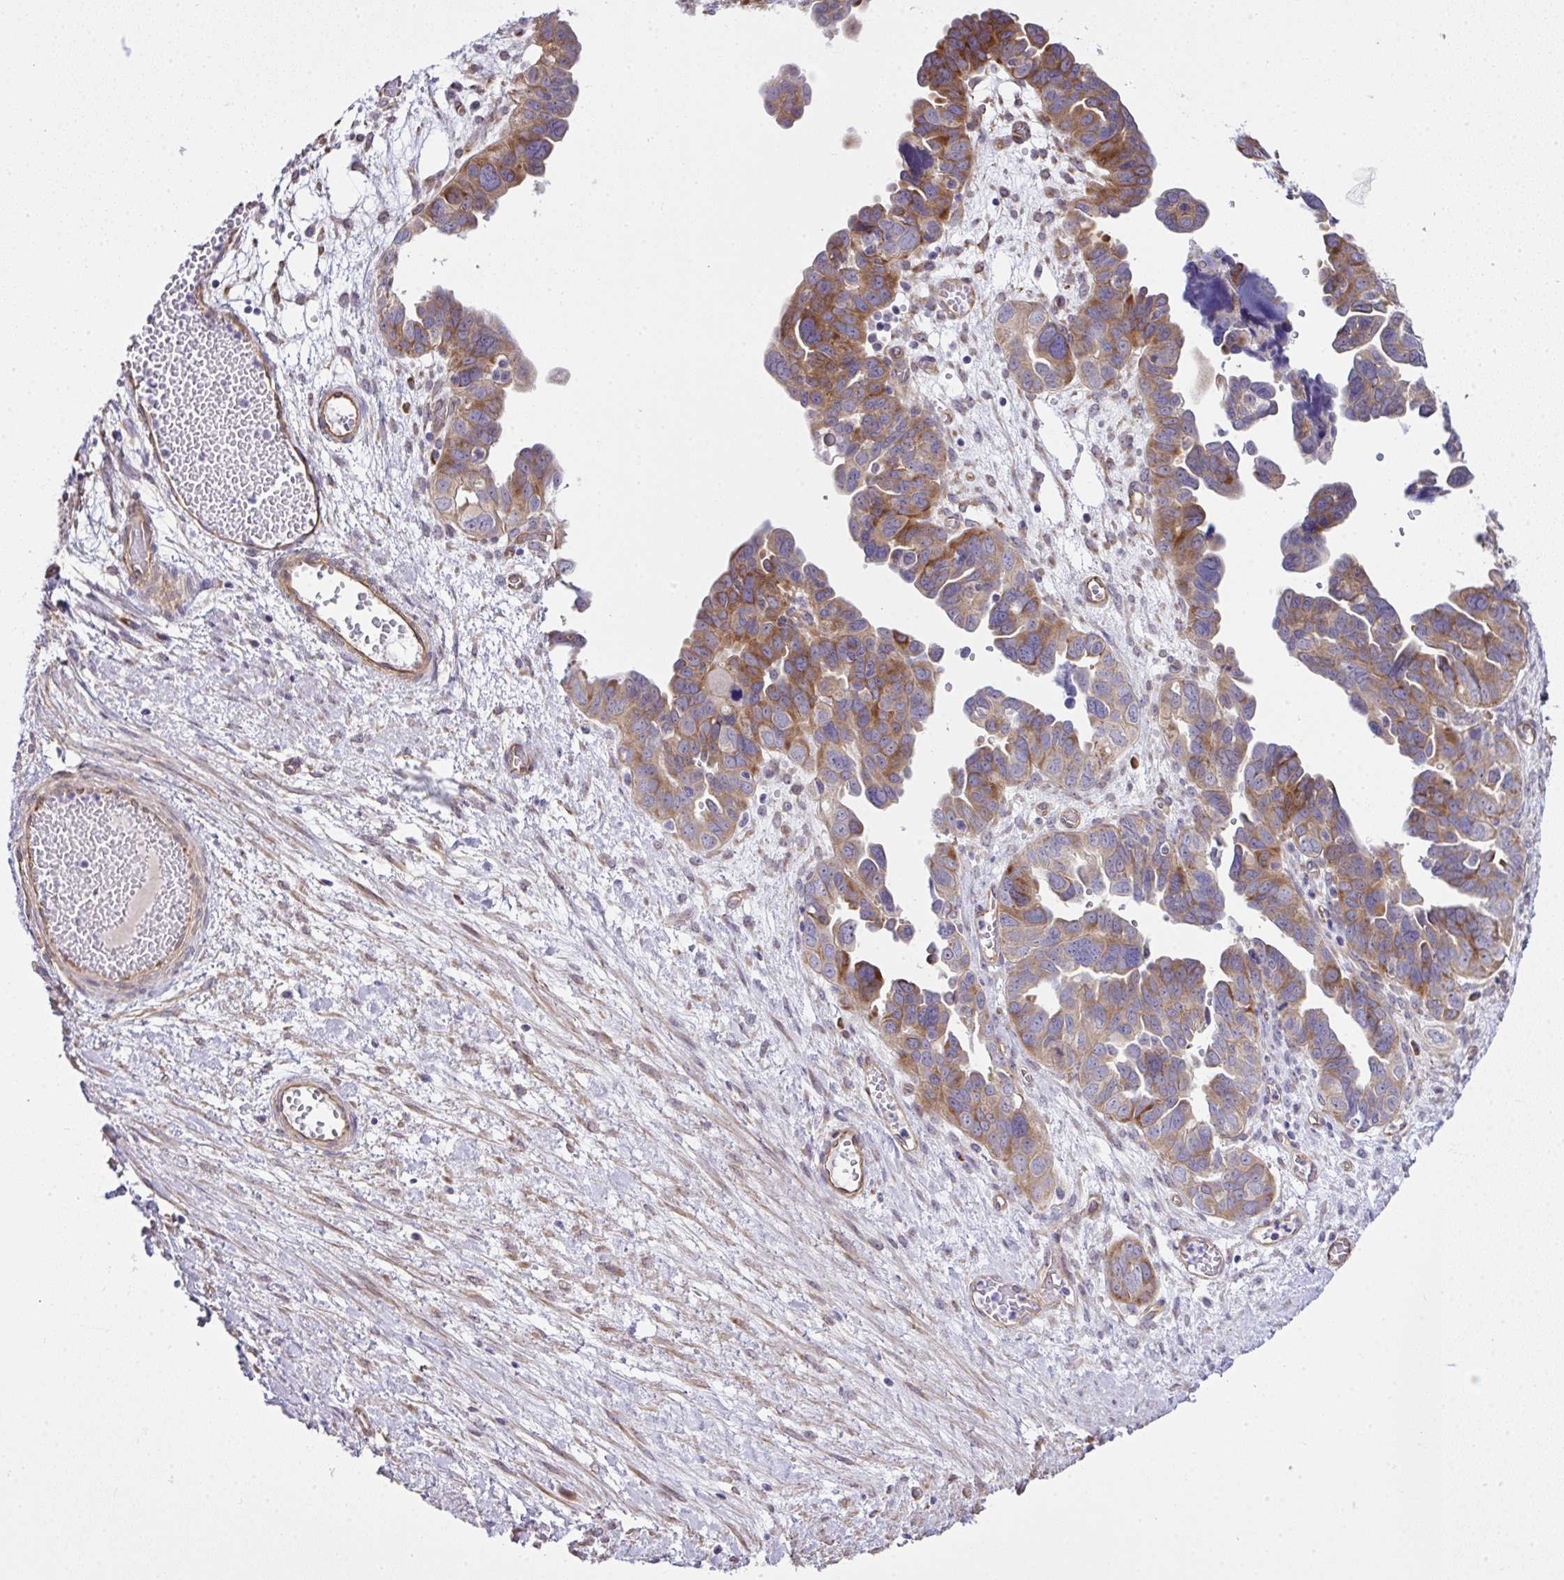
{"staining": {"intensity": "moderate", "quantity": "25%-75%", "location": "cytoplasmic/membranous"}, "tissue": "ovarian cancer", "cell_type": "Tumor cells", "image_type": "cancer", "snomed": [{"axis": "morphology", "description": "Cystadenocarcinoma, serous, NOS"}, {"axis": "topography", "description": "Ovary"}], "caption": "Protein staining of ovarian serous cystadenocarcinoma tissue displays moderate cytoplasmic/membranous staining in about 25%-75% of tumor cells.", "gene": "RSKR", "patient": {"sex": "female", "age": 64}}